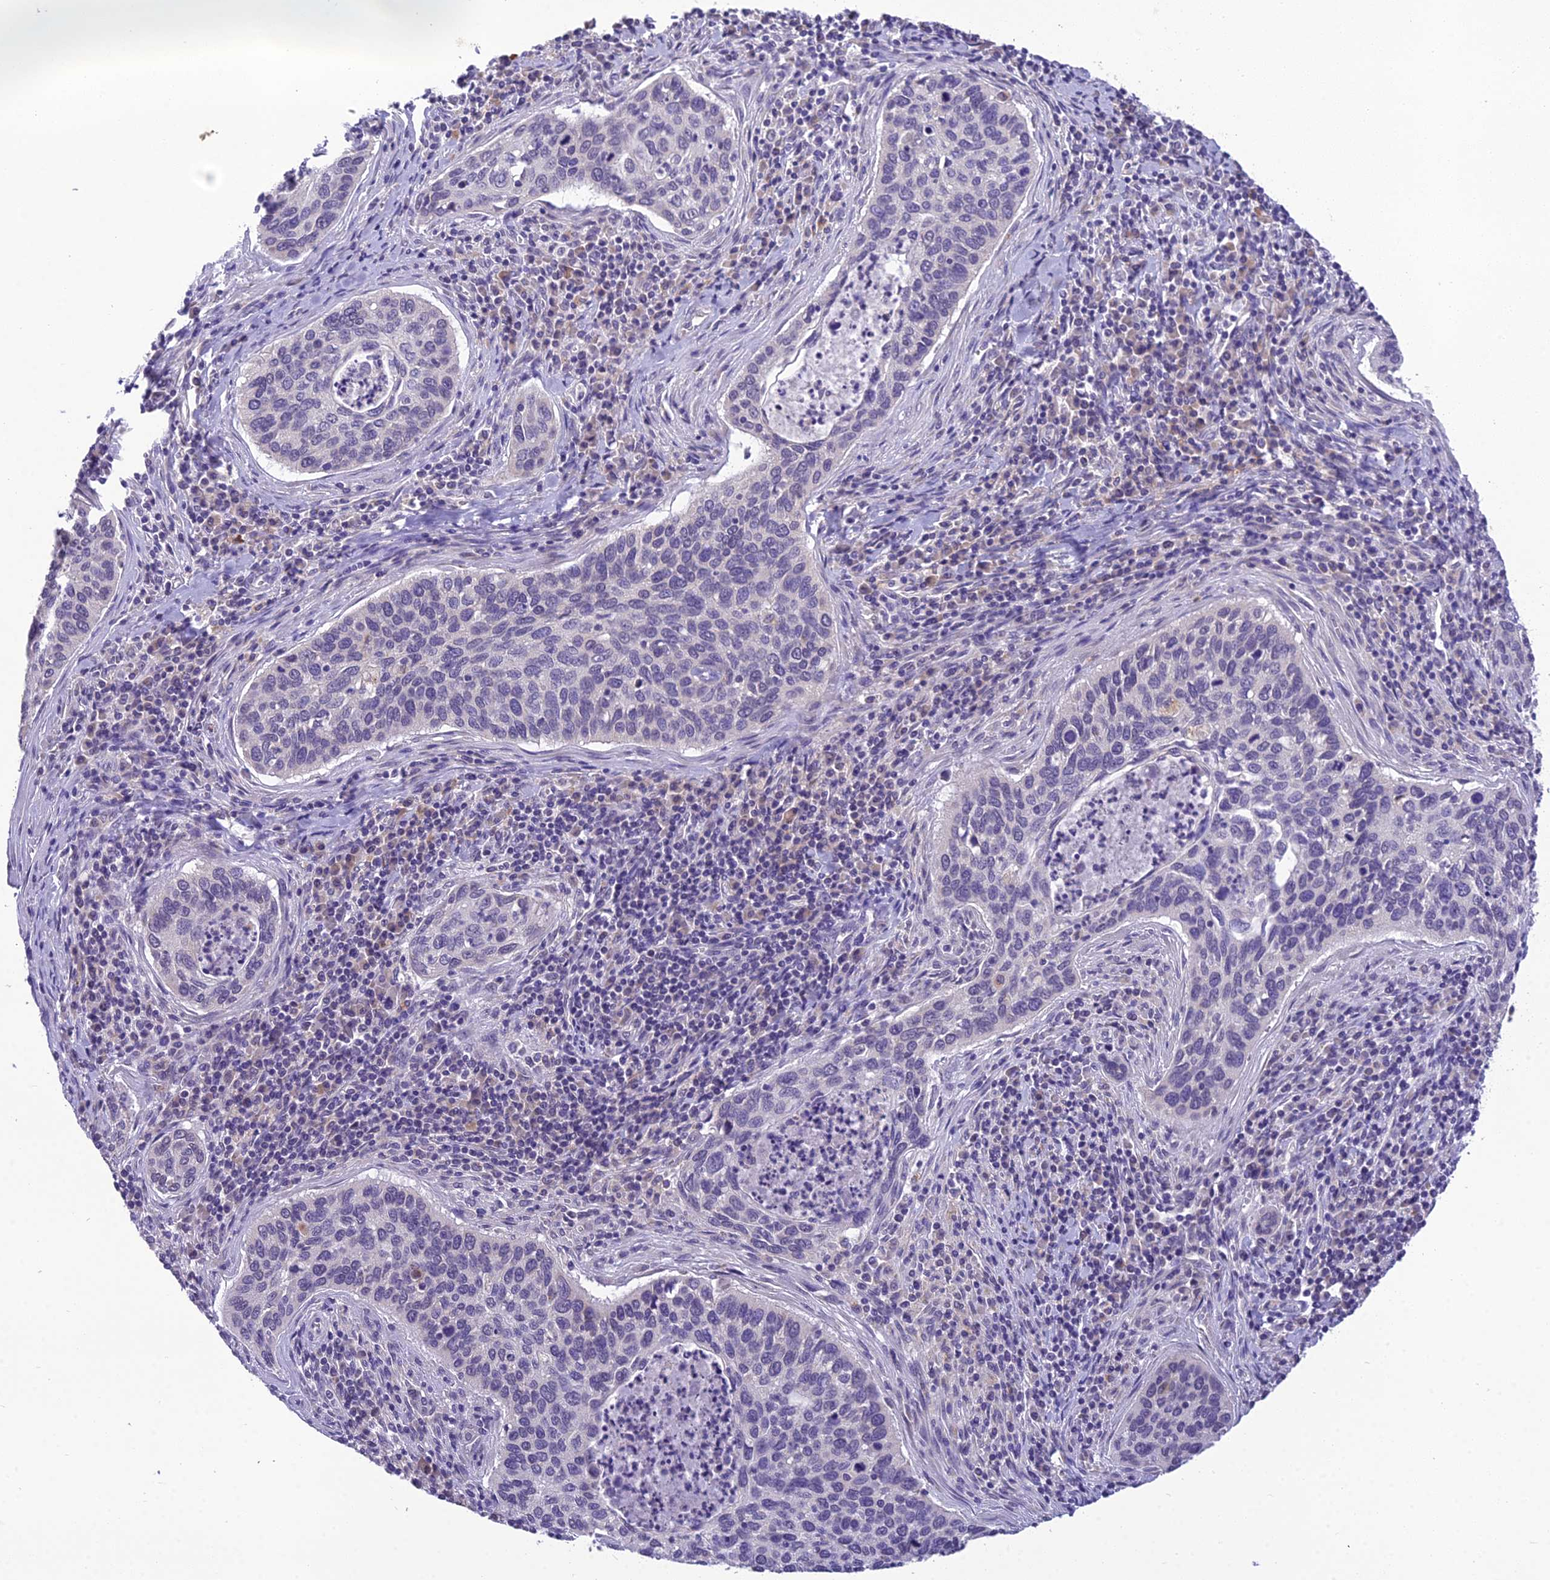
{"staining": {"intensity": "negative", "quantity": "none", "location": "none"}, "tissue": "cervical cancer", "cell_type": "Tumor cells", "image_type": "cancer", "snomed": [{"axis": "morphology", "description": "Squamous cell carcinoma, NOS"}, {"axis": "topography", "description": "Cervix"}], "caption": "This is a histopathology image of IHC staining of squamous cell carcinoma (cervical), which shows no staining in tumor cells.", "gene": "MIIP", "patient": {"sex": "female", "age": 53}}